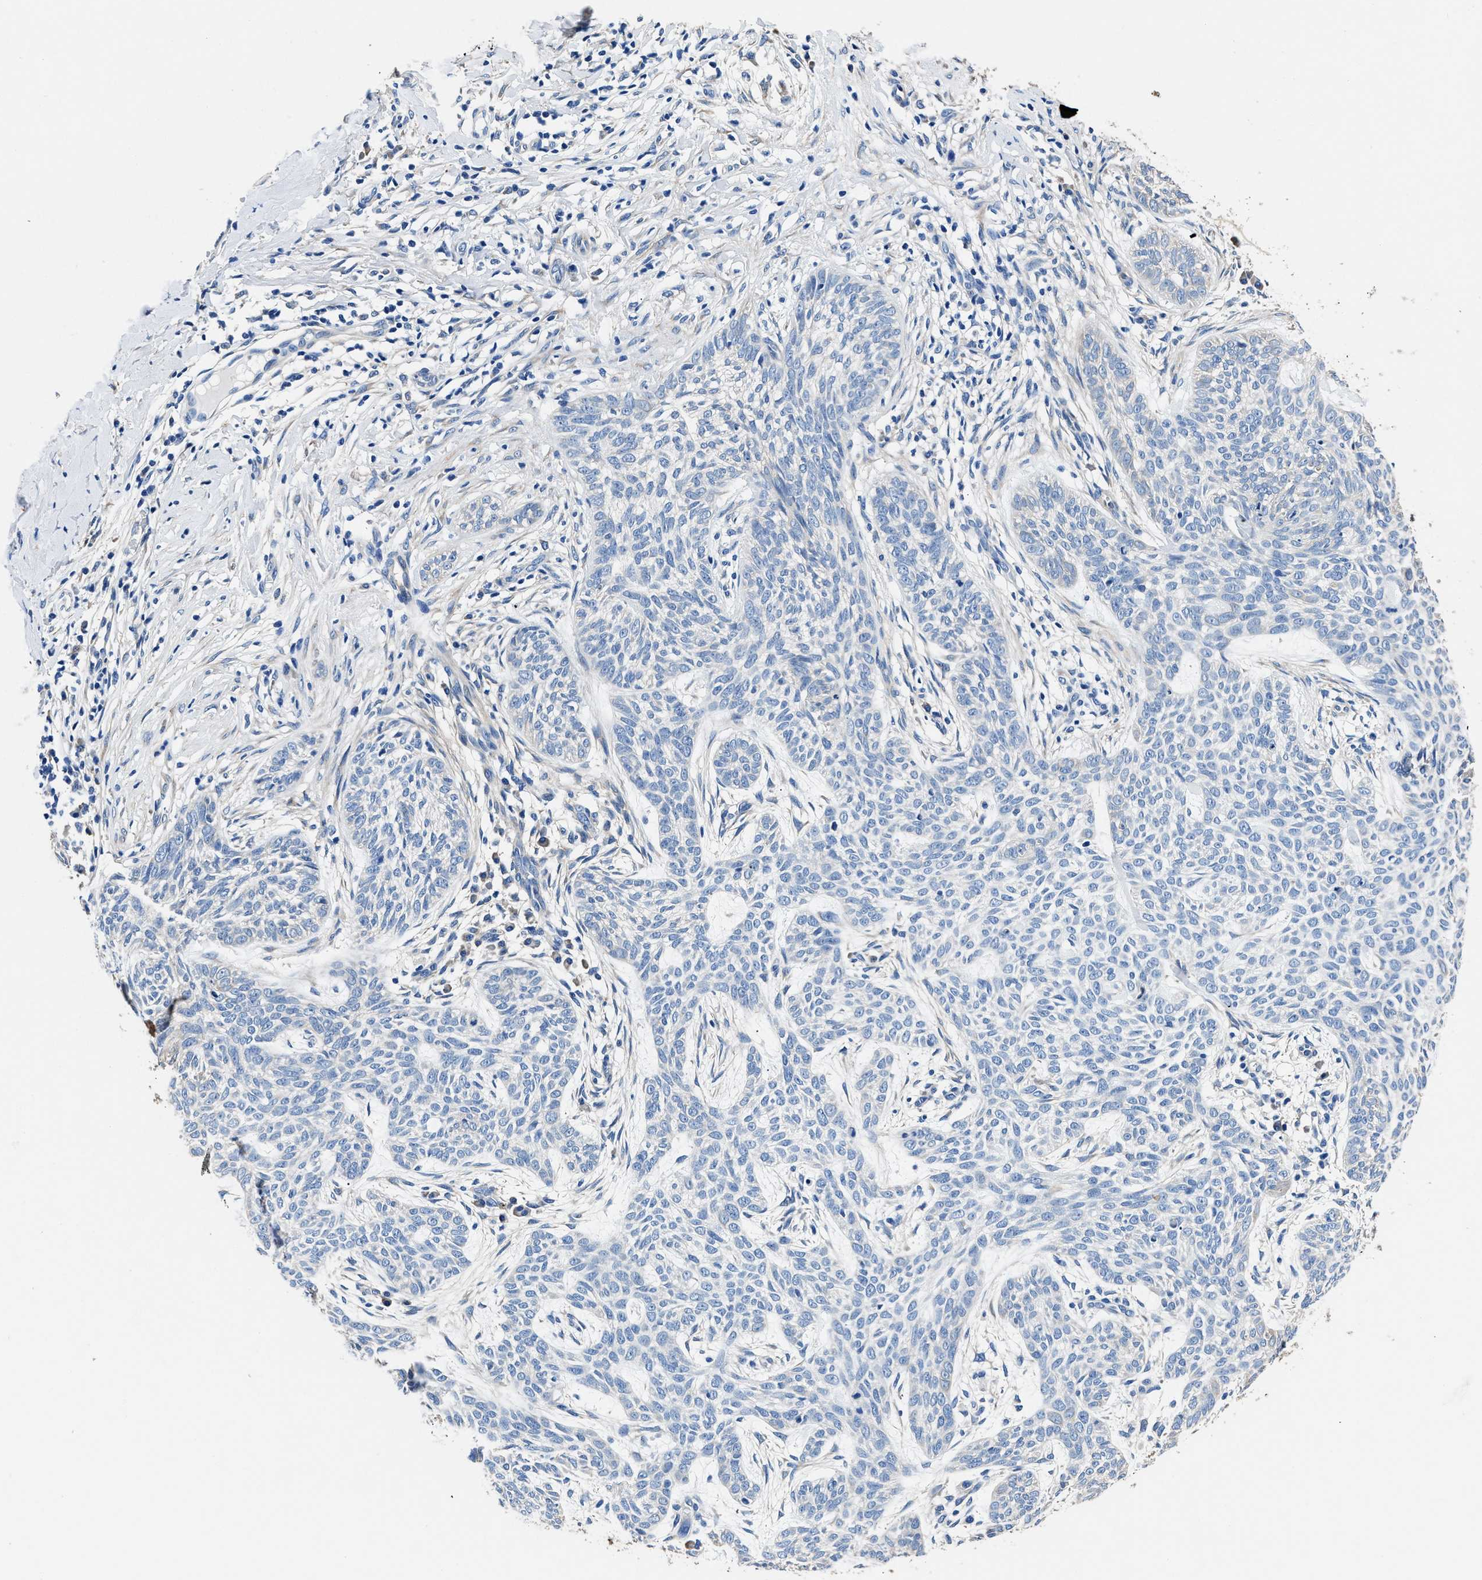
{"staining": {"intensity": "negative", "quantity": "none", "location": "none"}, "tissue": "skin cancer", "cell_type": "Tumor cells", "image_type": "cancer", "snomed": [{"axis": "morphology", "description": "Basal cell carcinoma"}, {"axis": "topography", "description": "Skin"}], "caption": "IHC micrograph of neoplastic tissue: human skin cancer (basal cell carcinoma) stained with DAB demonstrates no significant protein staining in tumor cells.", "gene": "NEU1", "patient": {"sex": "female", "age": 59}}